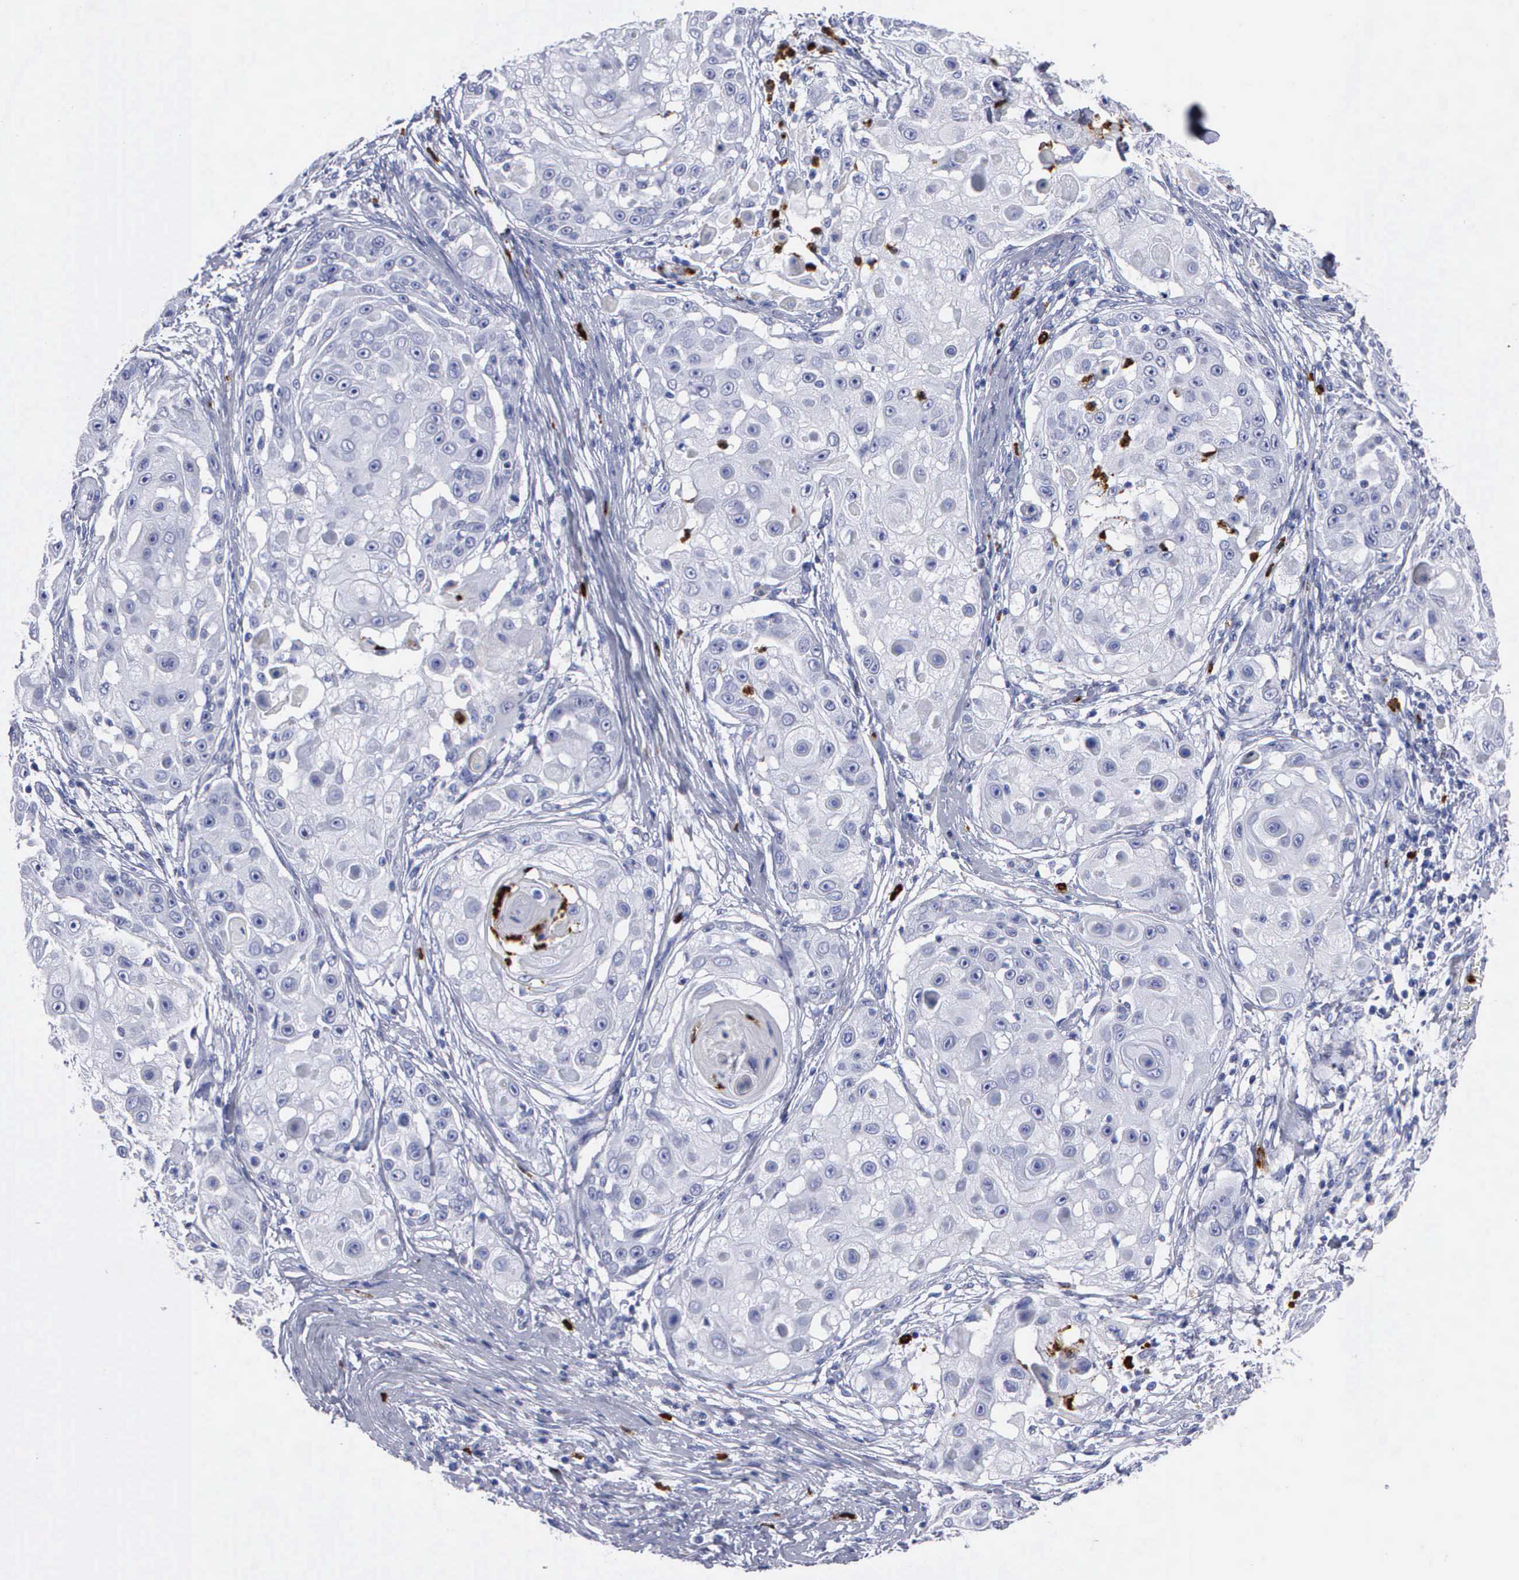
{"staining": {"intensity": "negative", "quantity": "none", "location": "none"}, "tissue": "skin cancer", "cell_type": "Tumor cells", "image_type": "cancer", "snomed": [{"axis": "morphology", "description": "Squamous cell carcinoma, NOS"}, {"axis": "topography", "description": "Skin"}], "caption": "Tumor cells are negative for protein expression in human squamous cell carcinoma (skin).", "gene": "CTSG", "patient": {"sex": "female", "age": 57}}